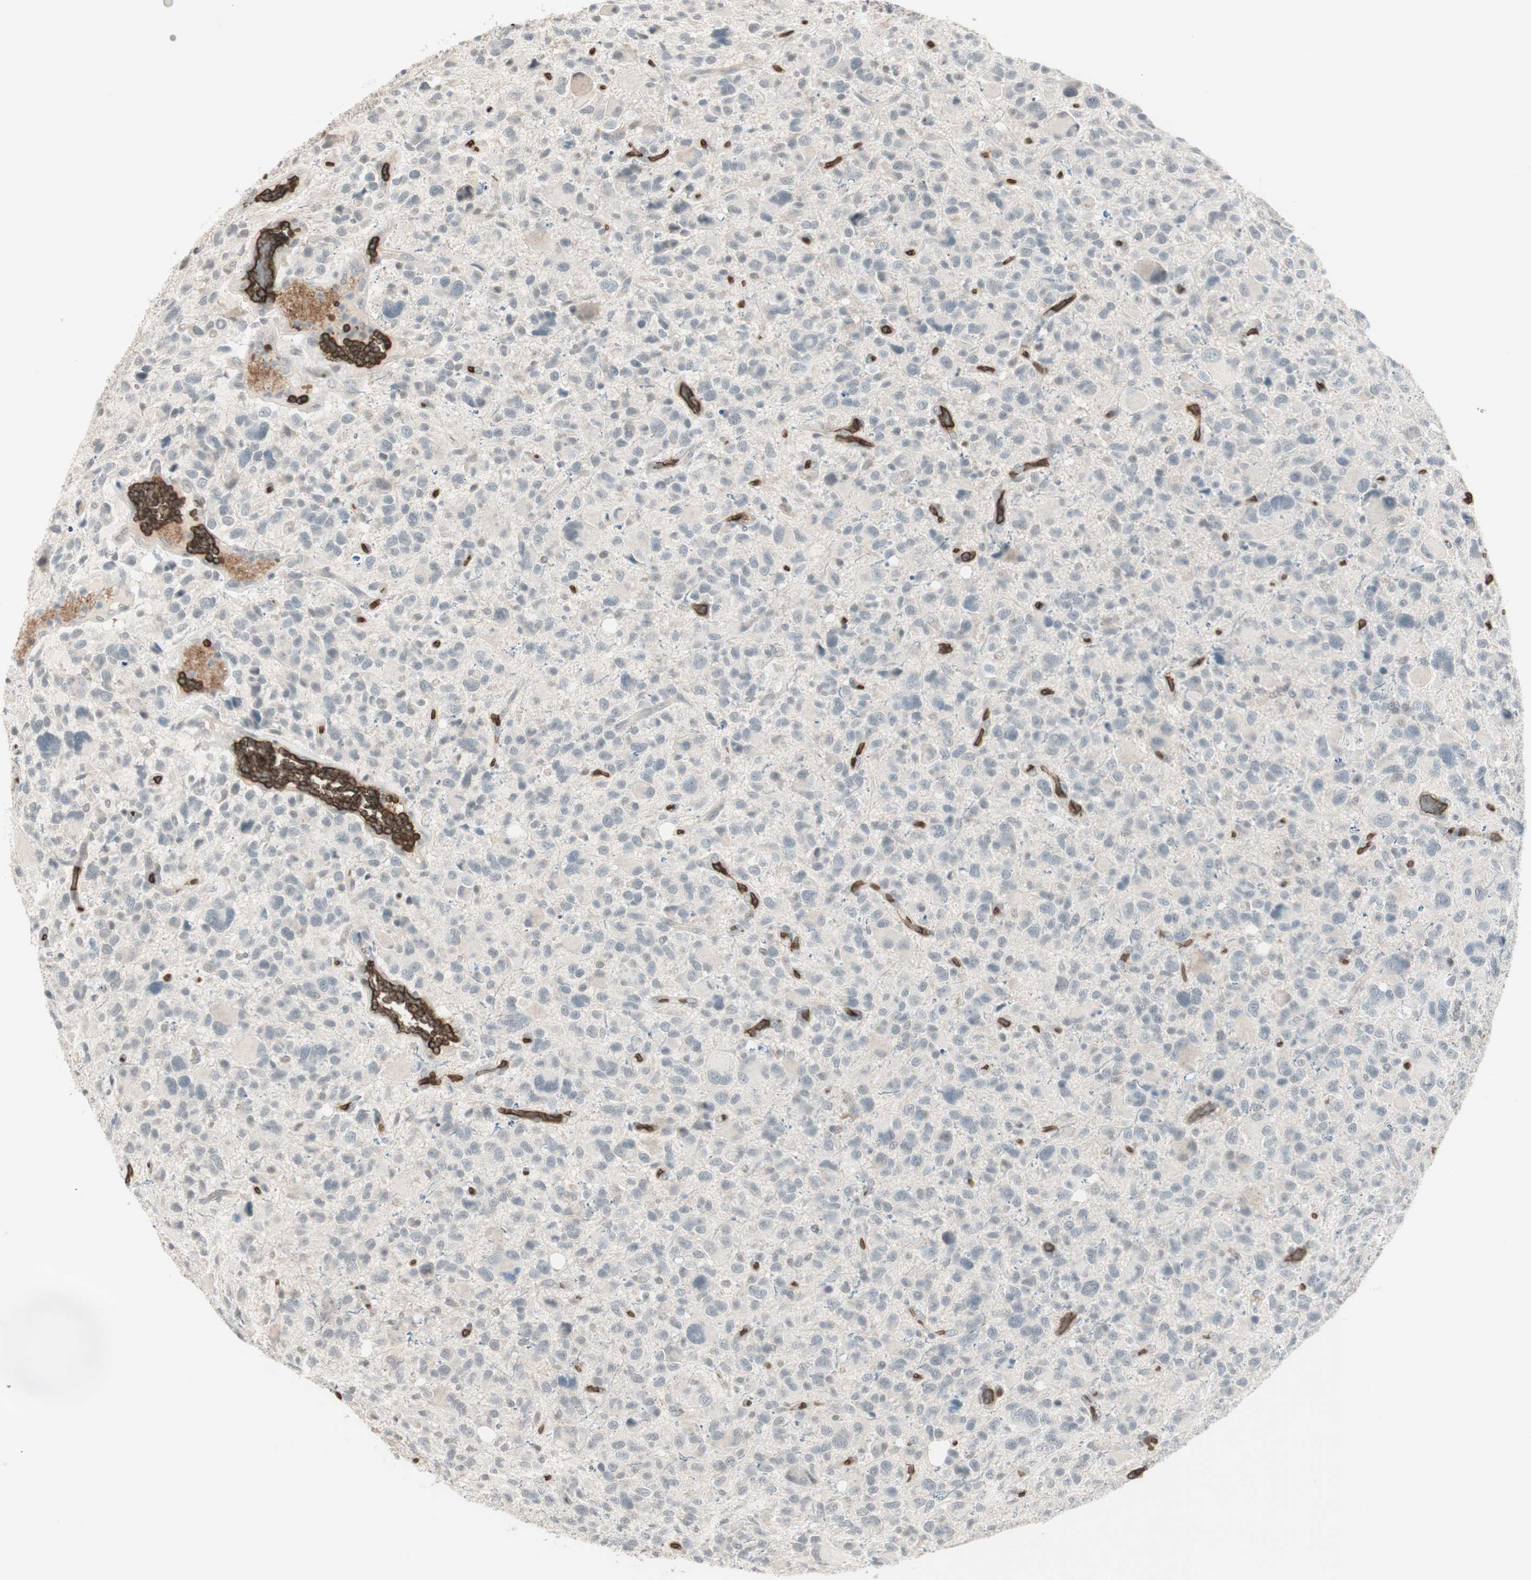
{"staining": {"intensity": "negative", "quantity": "none", "location": "none"}, "tissue": "glioma", "cell_type": "Tumor cells", "image_type": "cancer", "snomed": [{"axis": "morphology", "description": "Glioma, malignant, High grade"}, {"axis": "topography", "description": "Brain"}], "caption": "Tumor cells are negative for protein expression in human glioma. (Brightfield microscopy of DAB (3,3'-diaminobenzidine) IHC at high magnification).", "gene": "MAP4K1", "patient": {"sex": "male", "age": 48}}